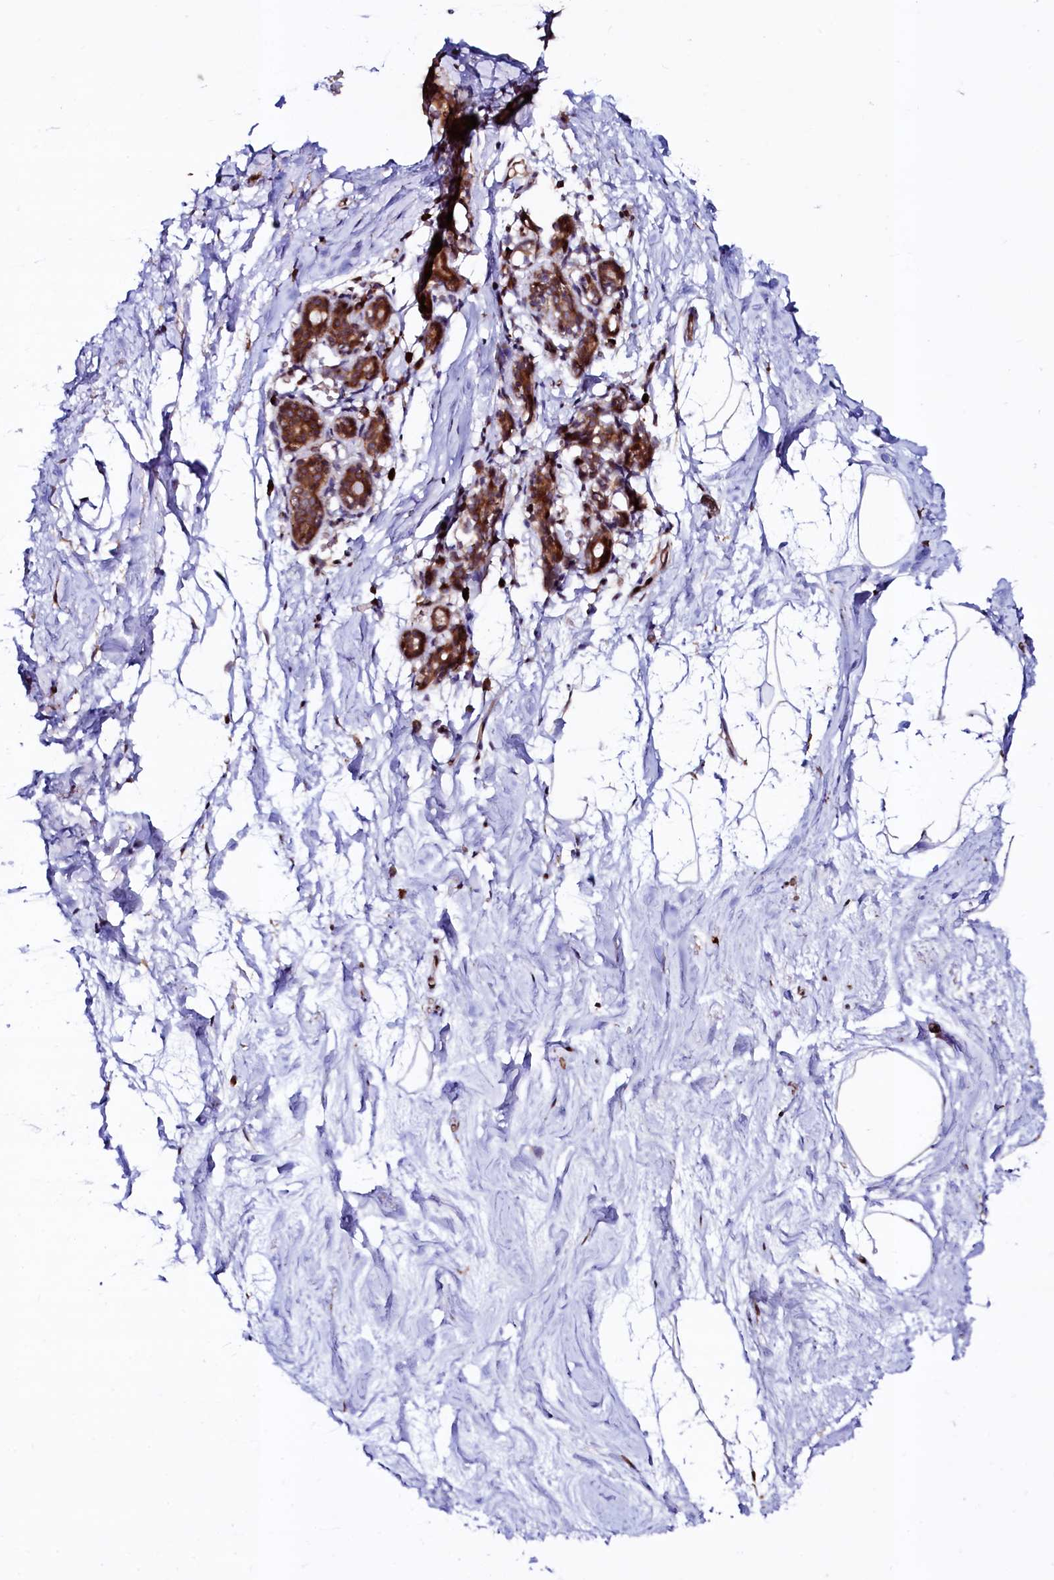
{"staining": {"intensity": "moderate", "quantity": ">75%", "location": "nuclear"}, "tissue": "breast", "cell_type": "Adipocytes", "image_type": "normal", "snomed": [{"axis": "morphology", "description": "Normal tissue, NOS"}, {"axis": "topography", "description": "Breast"}], "caption": "Immunohistochemistry (IHC) (DAB (3,3'-diaminobenzidine)) staining of benign human breast reveals moderate nuclear protein positivity in approximately >75% of adipocytes.", "gene": "C5orf15", "patient": {"sex": "female", "age": 62}}